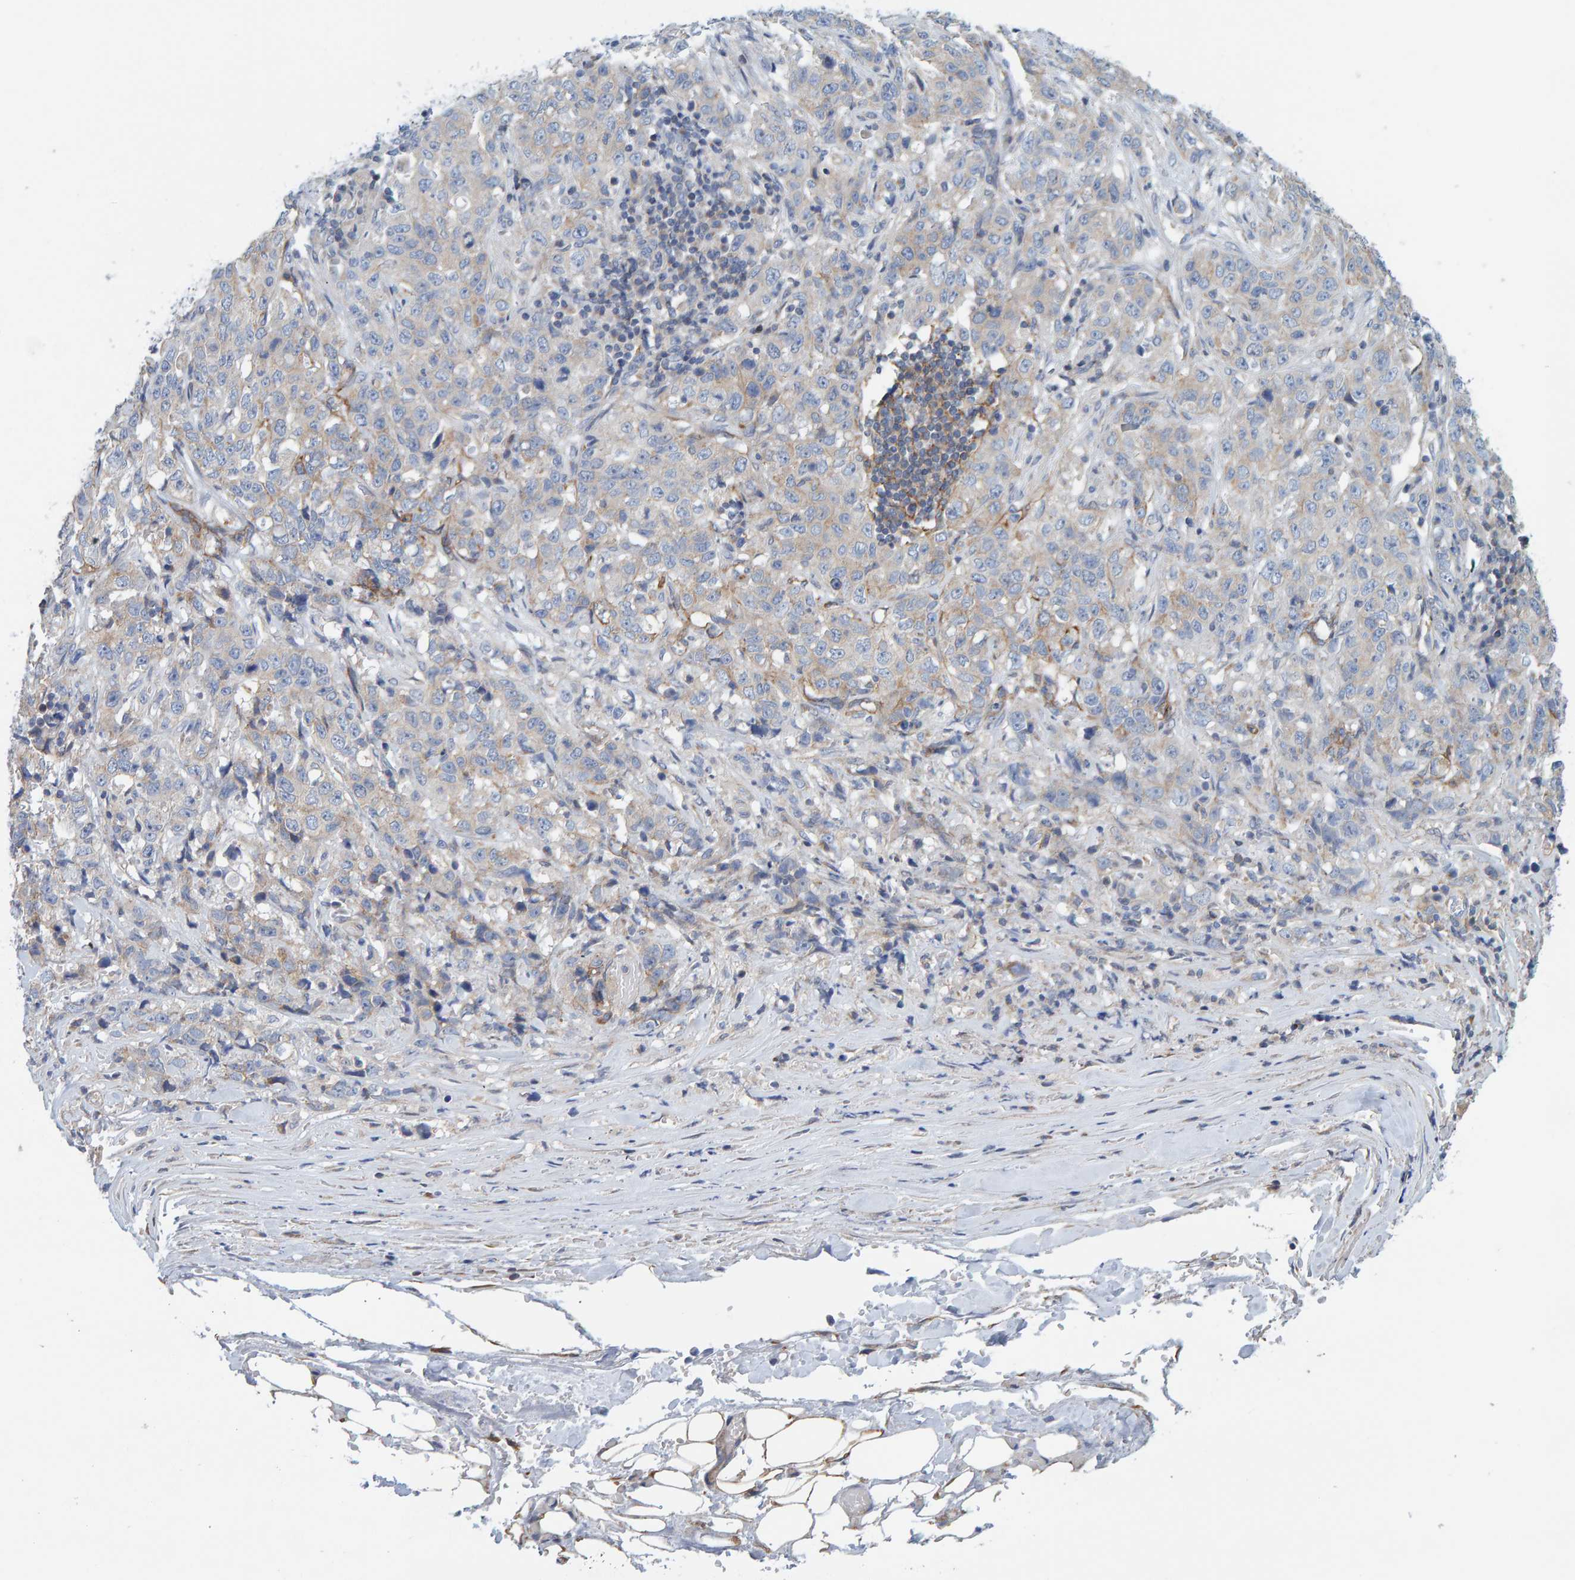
{"staining": {"intensity": "weak", "quantity": "<25%", "location": "cytoplasmic/membranous"}, "tissue": "stomach cancer", "cell_type": "Tumor cells", "image_type": "cancer", "snomed": [{"axis": "morphology", "description": "Adenocarcinoma, NOS"}, {"axis": "topography", "description": "Stomach"}], "caption": "This is an immunohistochemistry image of adenocarcinoma (stomach). There is no positivity in tumor cells.", "gene": "RGP1", "patient": {"sex": "male", "age": 48}}